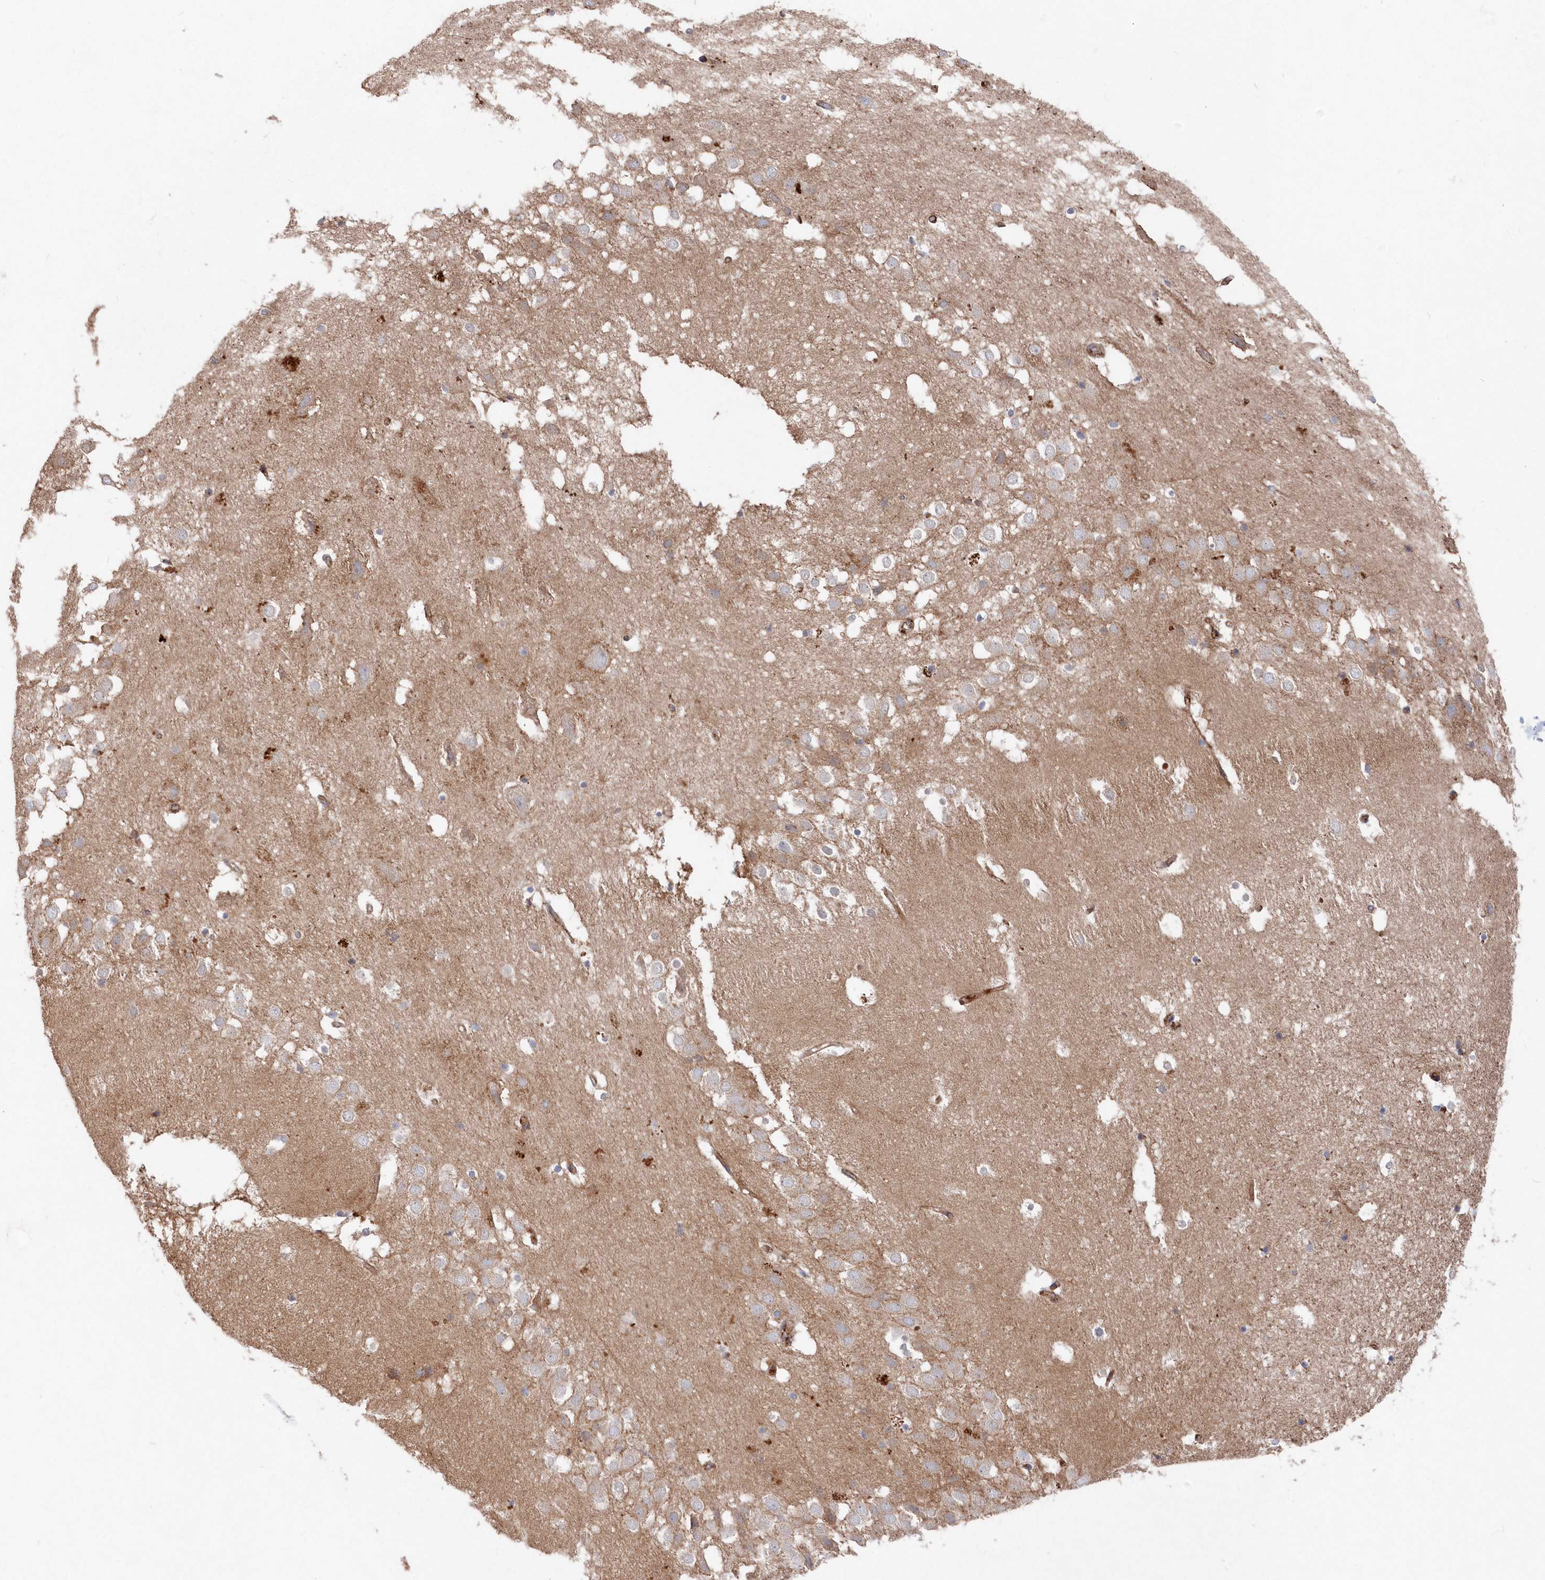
{"staining": {"intensity": "moderate", "quantity": "<25%", "location": "cytoplasmic/membranous"}, "tissue": "hippocampus", "cell_type": "Glial cells", "image_type": "normal", "snomed": [{"axis": "morphology", "description": "Normal tissue, NOS"}, {"axis": "topography", "description": "Hippocampus"}], "caption": "Unremarkable hippocampus demonstrates moderate cytoplasmic/membranous staining in approximately <25% of glial cells Nuclei are stained in blue..", "gene": "ABHD14B", "patient": {"sex": "female", "age": 52}}